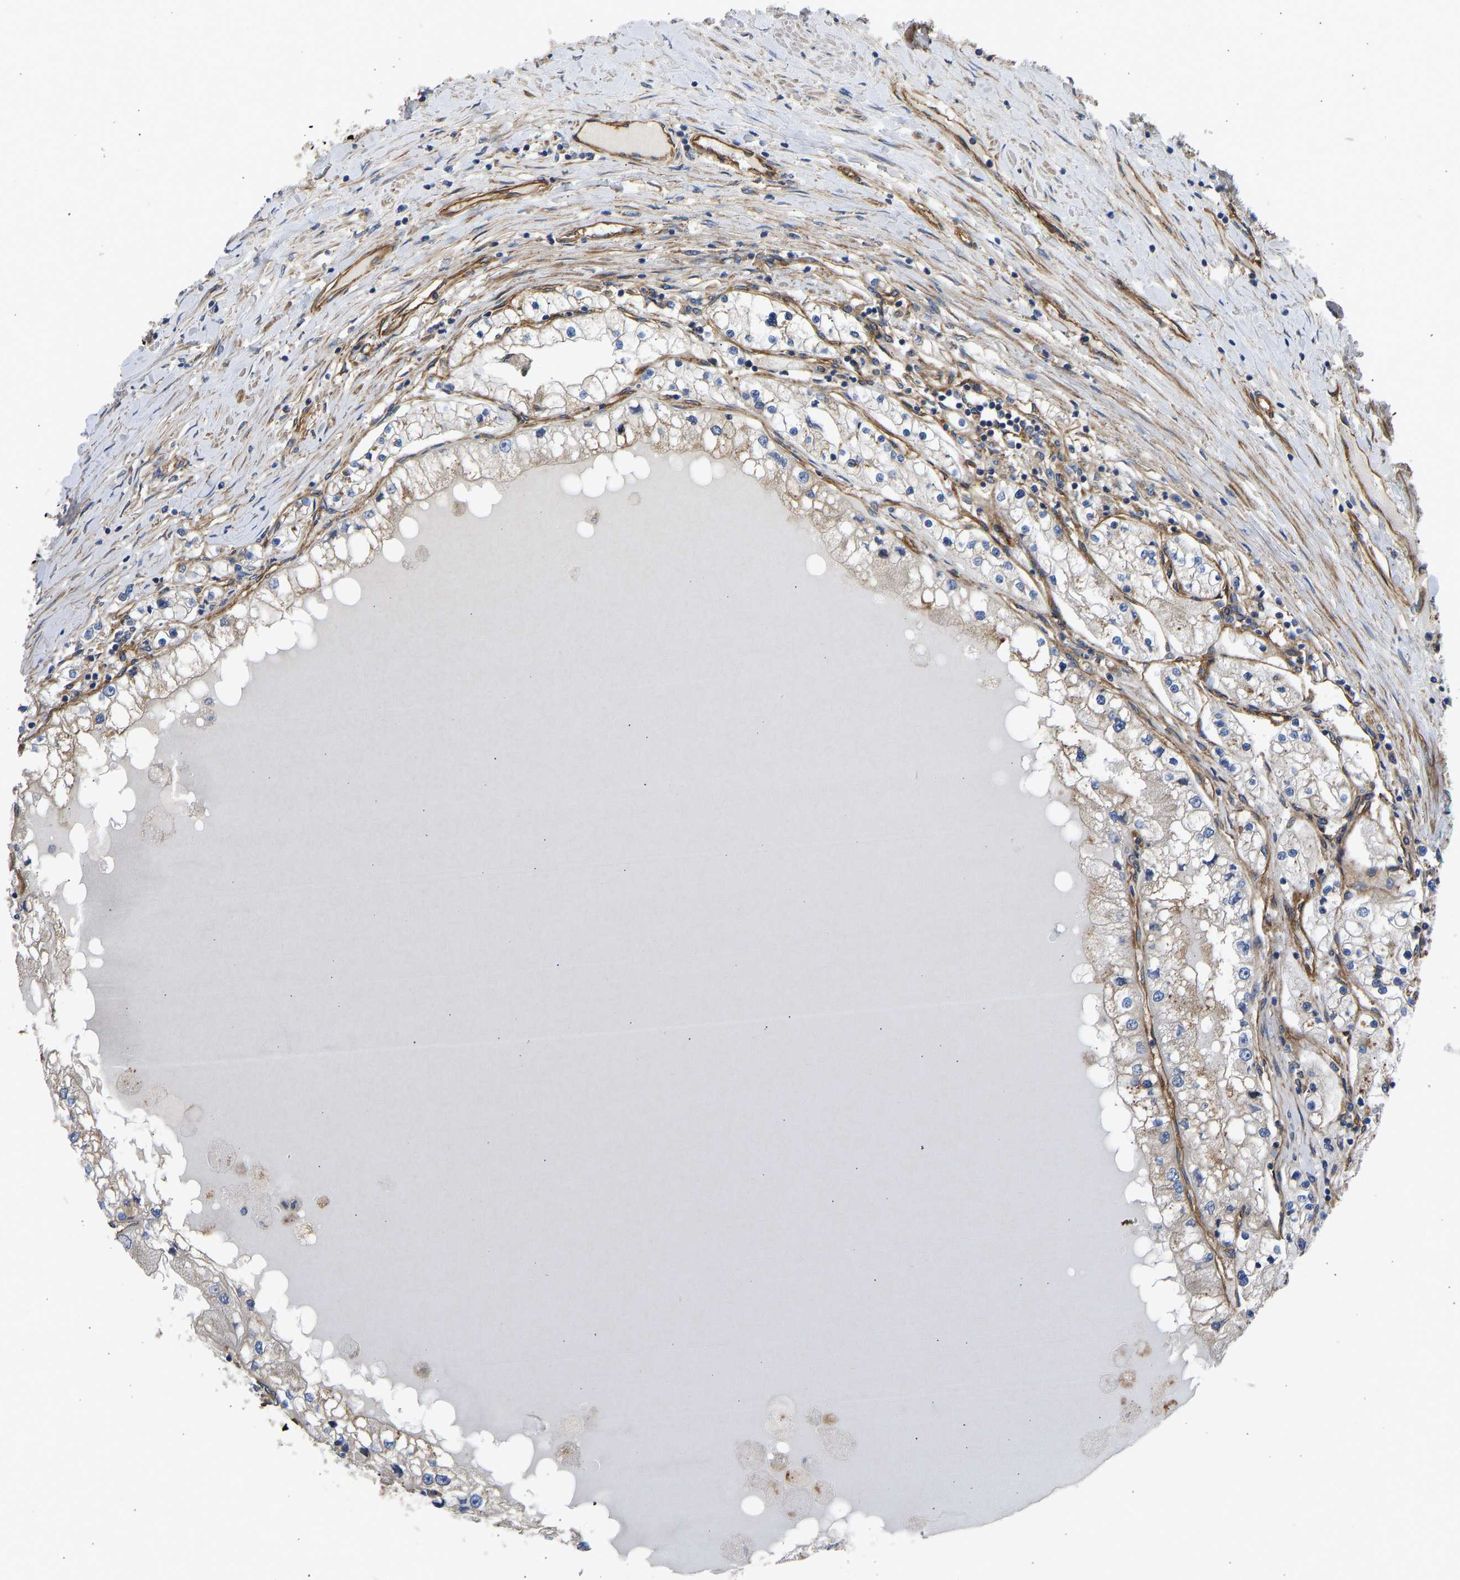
{"staining": {"intensity": "weak", "quantity": ">75%", "location": "cytoplasmic/membranous"}, "tissue": "renal cancer", "cell_type": "Tumor cells", "image_type": "cancer", "snomed": [{"axis": "morphology", "description": "Adenocarcinoma, NOS"}, {"axis": "topography", "description": "Kidney"}], "caption": "A low amount of weak cytoplasmic/membranous expression is seen in about >75% of tumor cells in renal cancer (adenocarcinoma) tissue.", "gene": "MYO1C", "patient": {"sex": "male", "age": 68}}